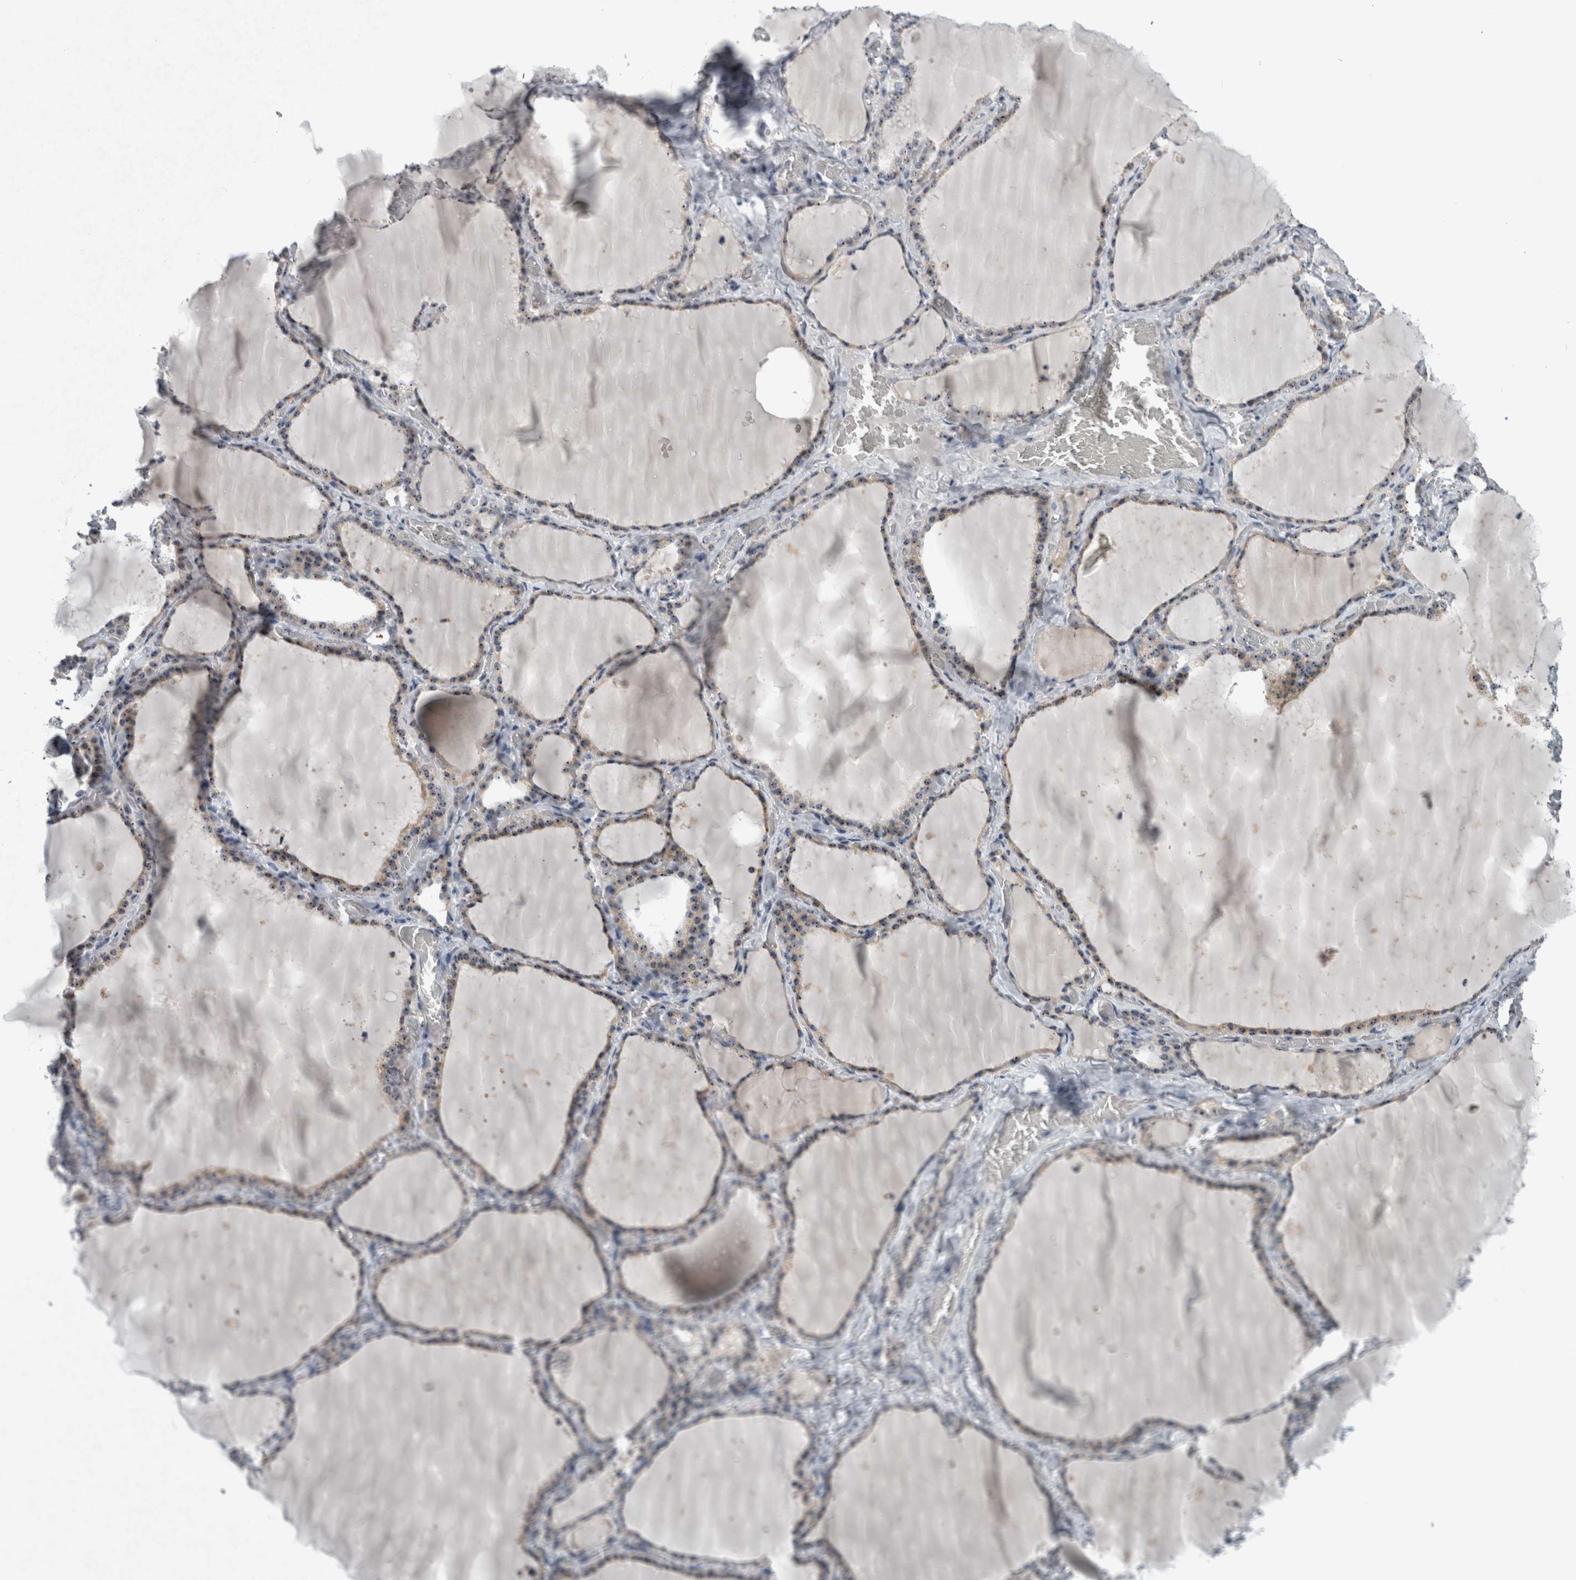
{"staining": {"intensity": "weak", "quantity": ">75%", "location": "nuclear"}, "tissue": "thyroid gland", "cell_type": "Glandular cells", "image_type": "normal", "snomed": [{"axis": "morphology", "description": "Normal tissue, NOS"}, {"axis": "topography", "description": "Thyroid gland"}], "caption": "Protein expression by immunohistochemistry (IHC) shows weak nuclear expression in about >75% of glandular cells in unremarkable thyroid gland. (DAB (3,3'-diaminobenzidine) = brown stain, brightfield microscopy at high magnification).", "gene": "UTP6", "patient": {"sex": "female", "age": 22}}